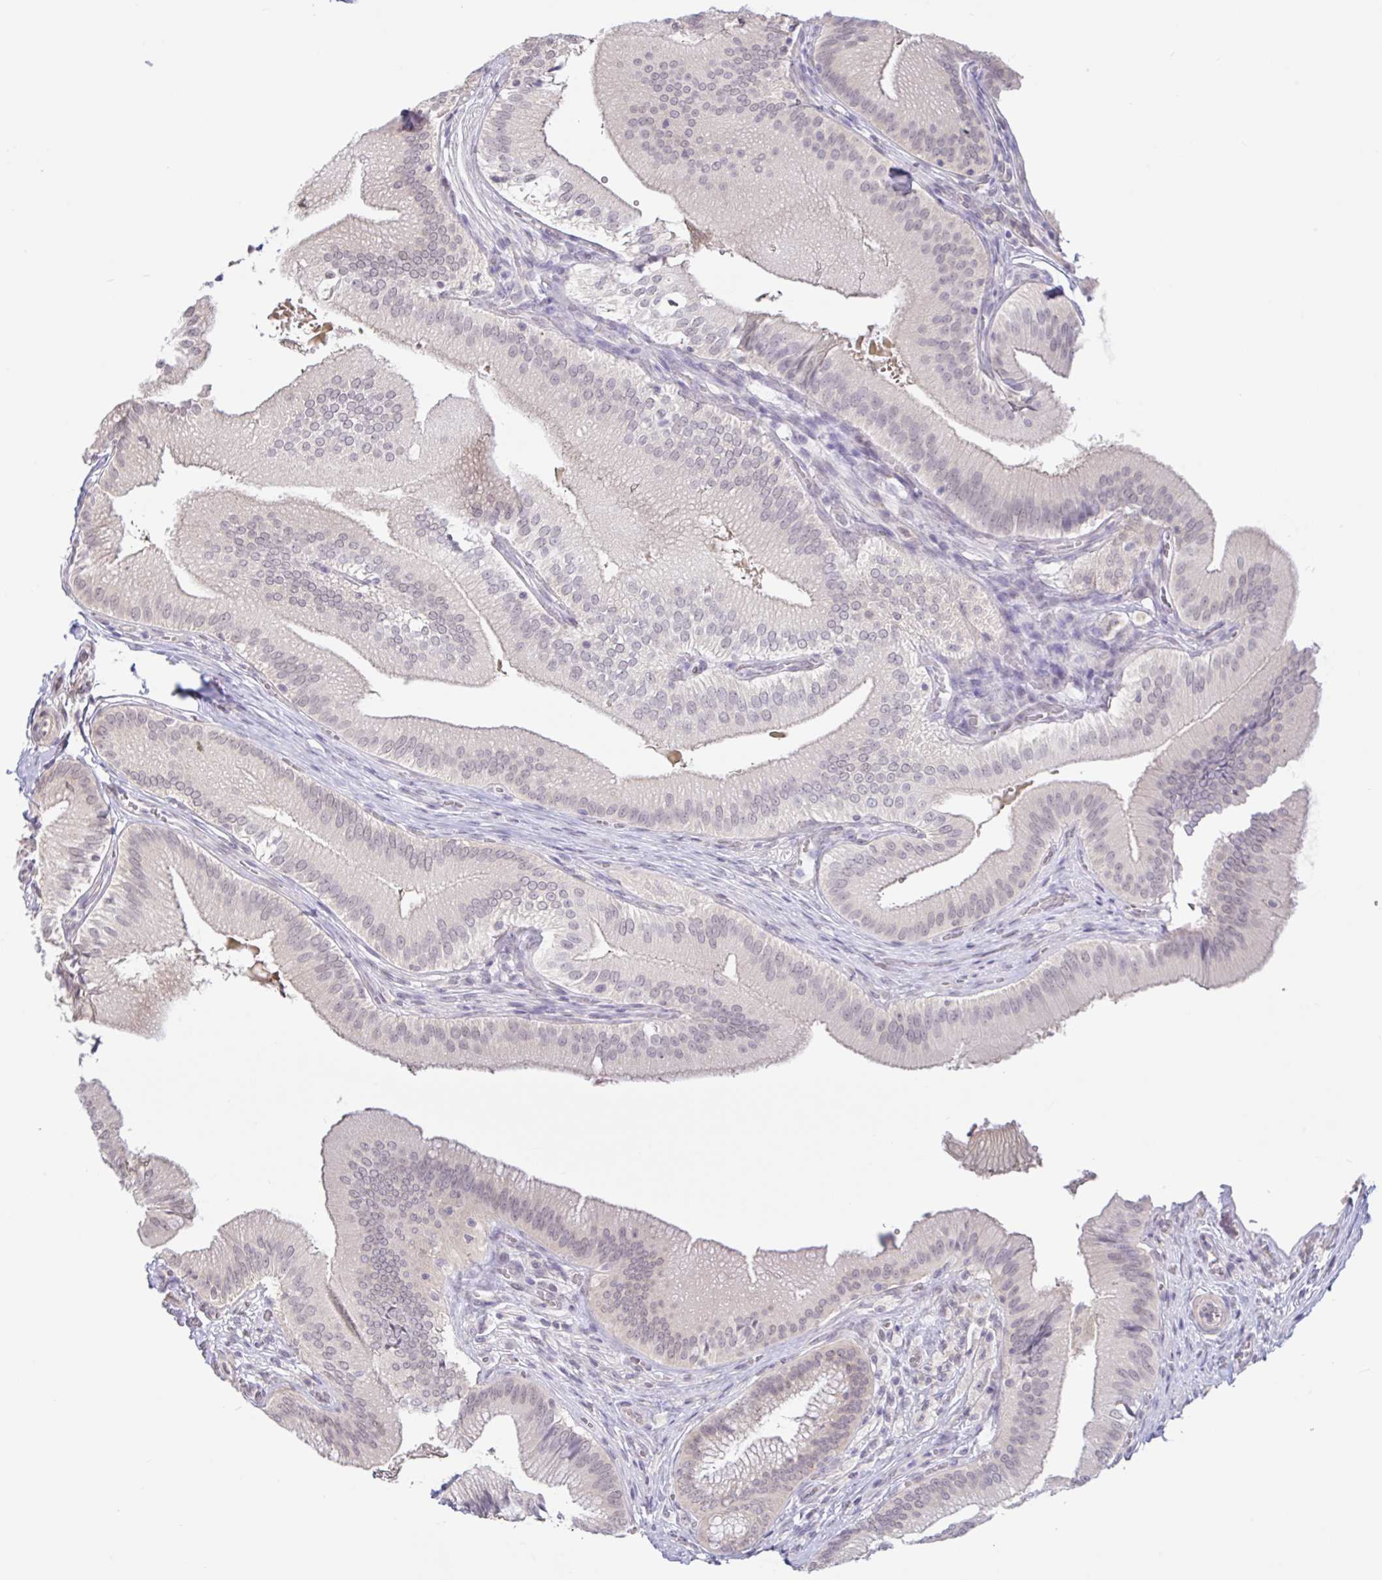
{"staining": {"intensity": "weak", "quantity": "<25%", "location": "cytoplasmic/membranous,nuclear"}, "tissue": "gallbladder", "cell_type": "Glandular cells", "image_type": "normal", "snomed": [{"axis": "morphology", "description": "Normal tissue, NOS"}, {"axis": "topography", "description": "Gallbladder"}], "caption": "The micrograph reveals no staining of glandular cells in benign gallbladder.", "gene": "HYPK", "patient": {"sex": "male", "age": 17}}